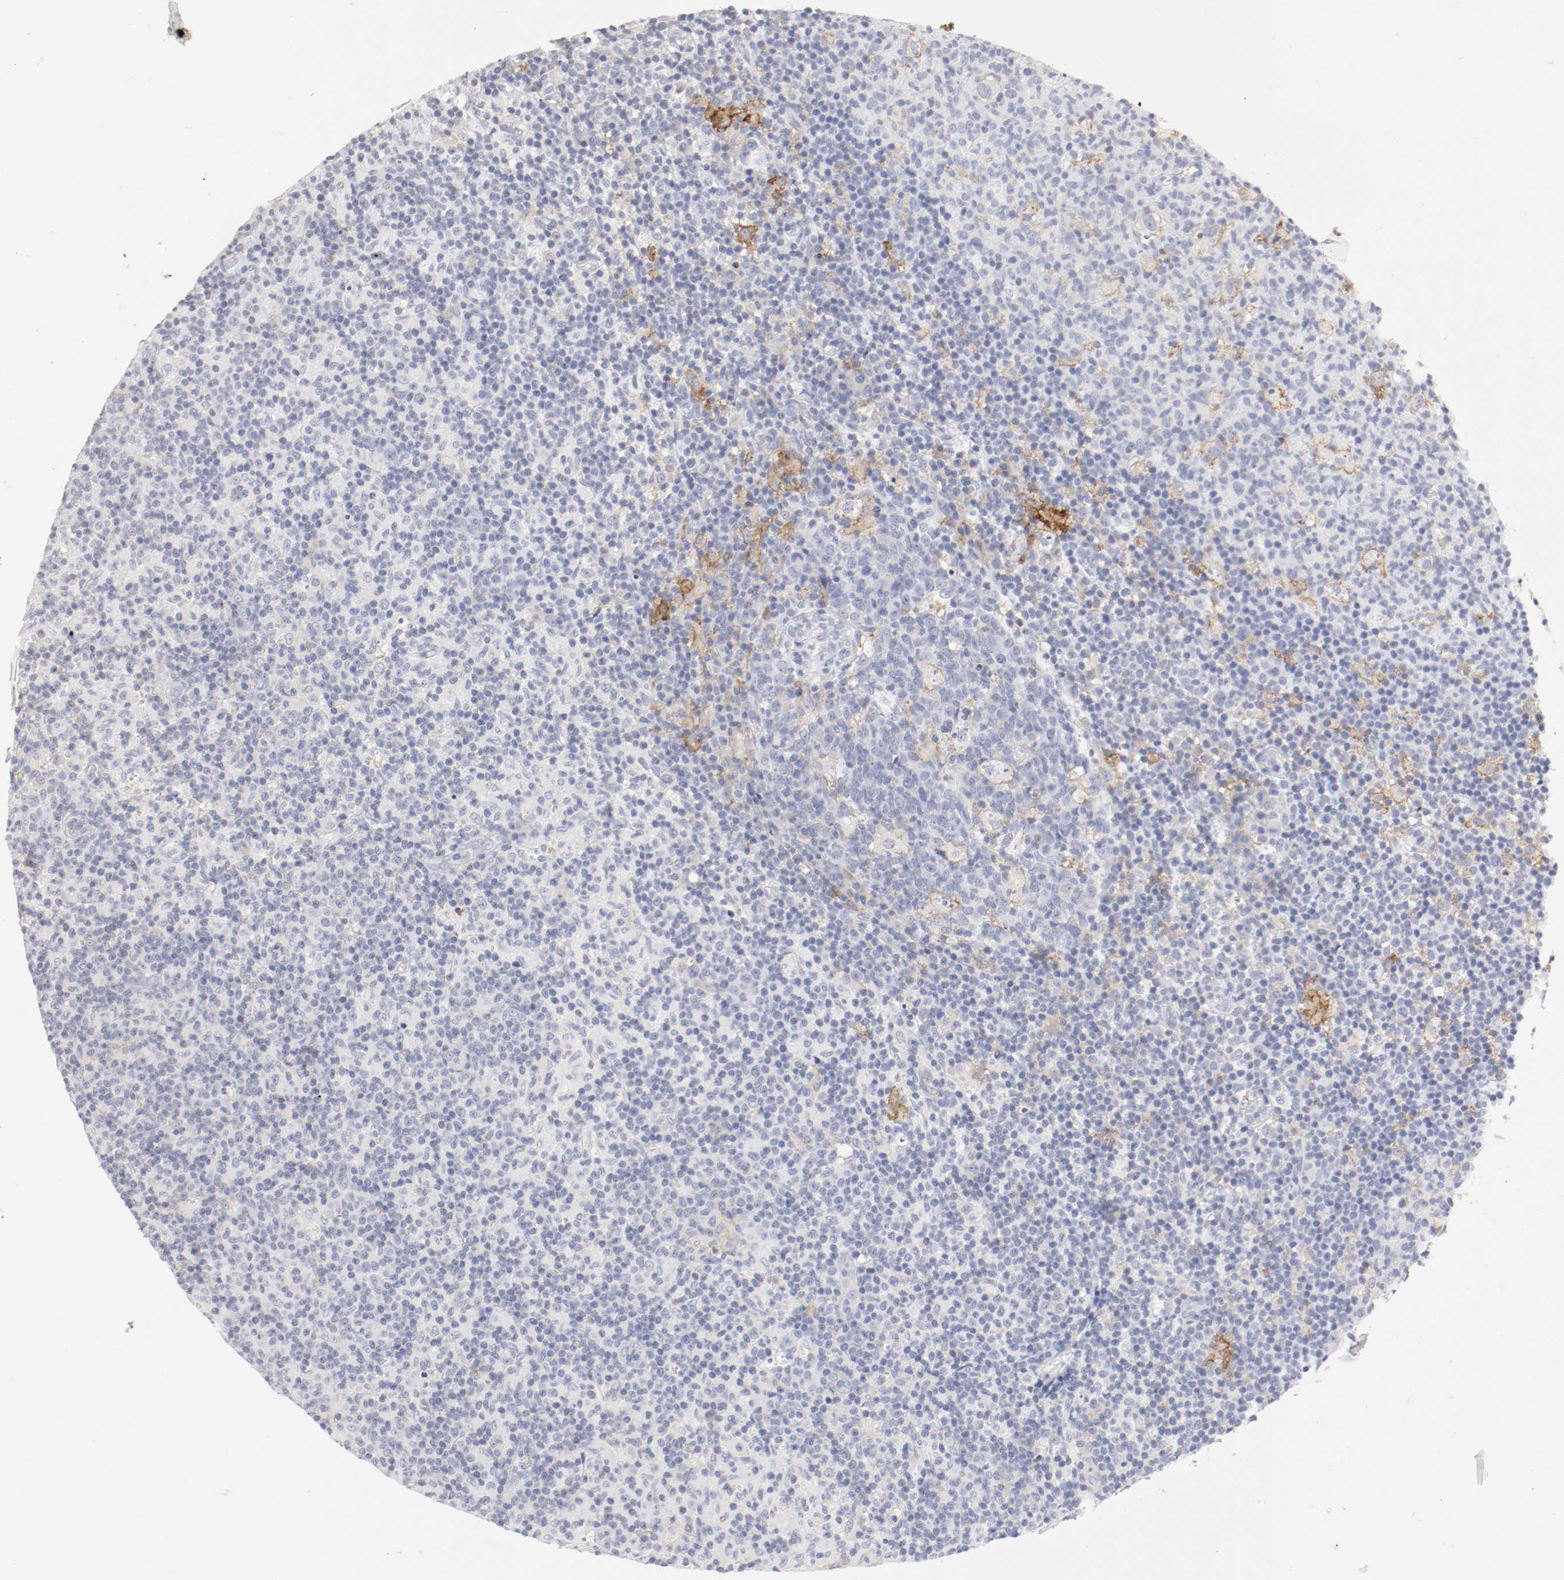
{"staining": {"intensity": "moderate", "quantity": "<25%", "location": "cytoplasmic/membranous"}, "tissue": "lymph node", "cell_type": "Germinal center cells", "image_type": "normal", "snomed": [{"axis": "morphology", "description": "Normal tissue, NOS"}, {"axis": "morphology", "description": "Inflammation, NOS"}, {"axis": "topography", "description": "Lymph node"}], "caption": "Immunohistochemical staining of unremarkable human lymph node displays <25% levels of moderate cytoplasmic/membranous protein staining in about <25% of germinal center cells.", "gene": "ITGAX", "patient": {"sex": "male", "age": 55}}